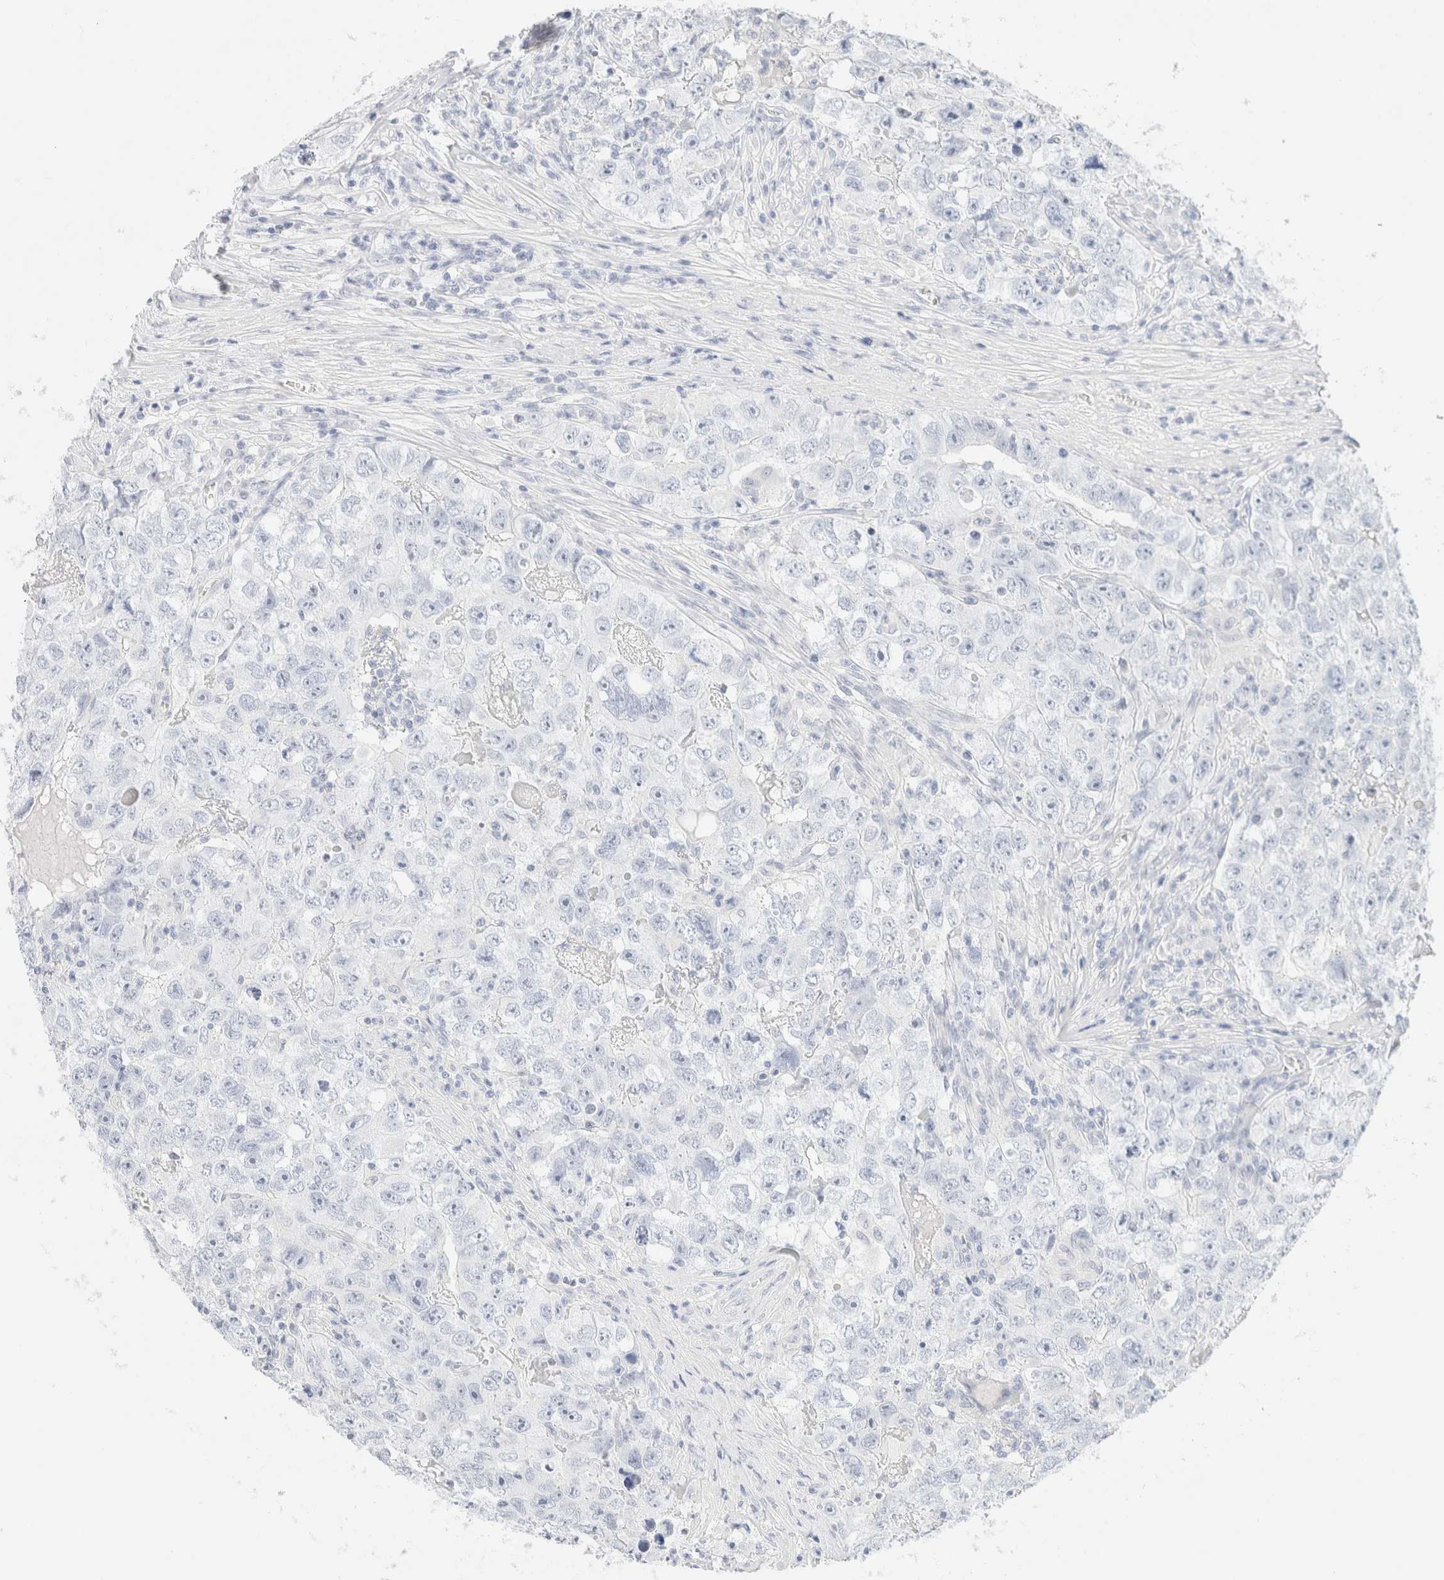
{"staining": {"intensity": "negative", "quantity": "none", "location": "none"}, "tissue": "testis cancer", "cell_type": "Tumor cells", "image_type": "cancer", "snomed": [{"axis": "morphology", "description": "Seminoma, NOS"}, {"axis": "morphology", "description": "Carcinoma, Embryonal, NOS"}, {"axis": "topography", "description": "Testis"}], "caption": "The immunohistochemistry (IHC) micrograph has no significant expression in tumor cells of testis embryonal carcinoma tissue.", "gene": "DPYS", "patient": {"sex": "male", "age": 43}}